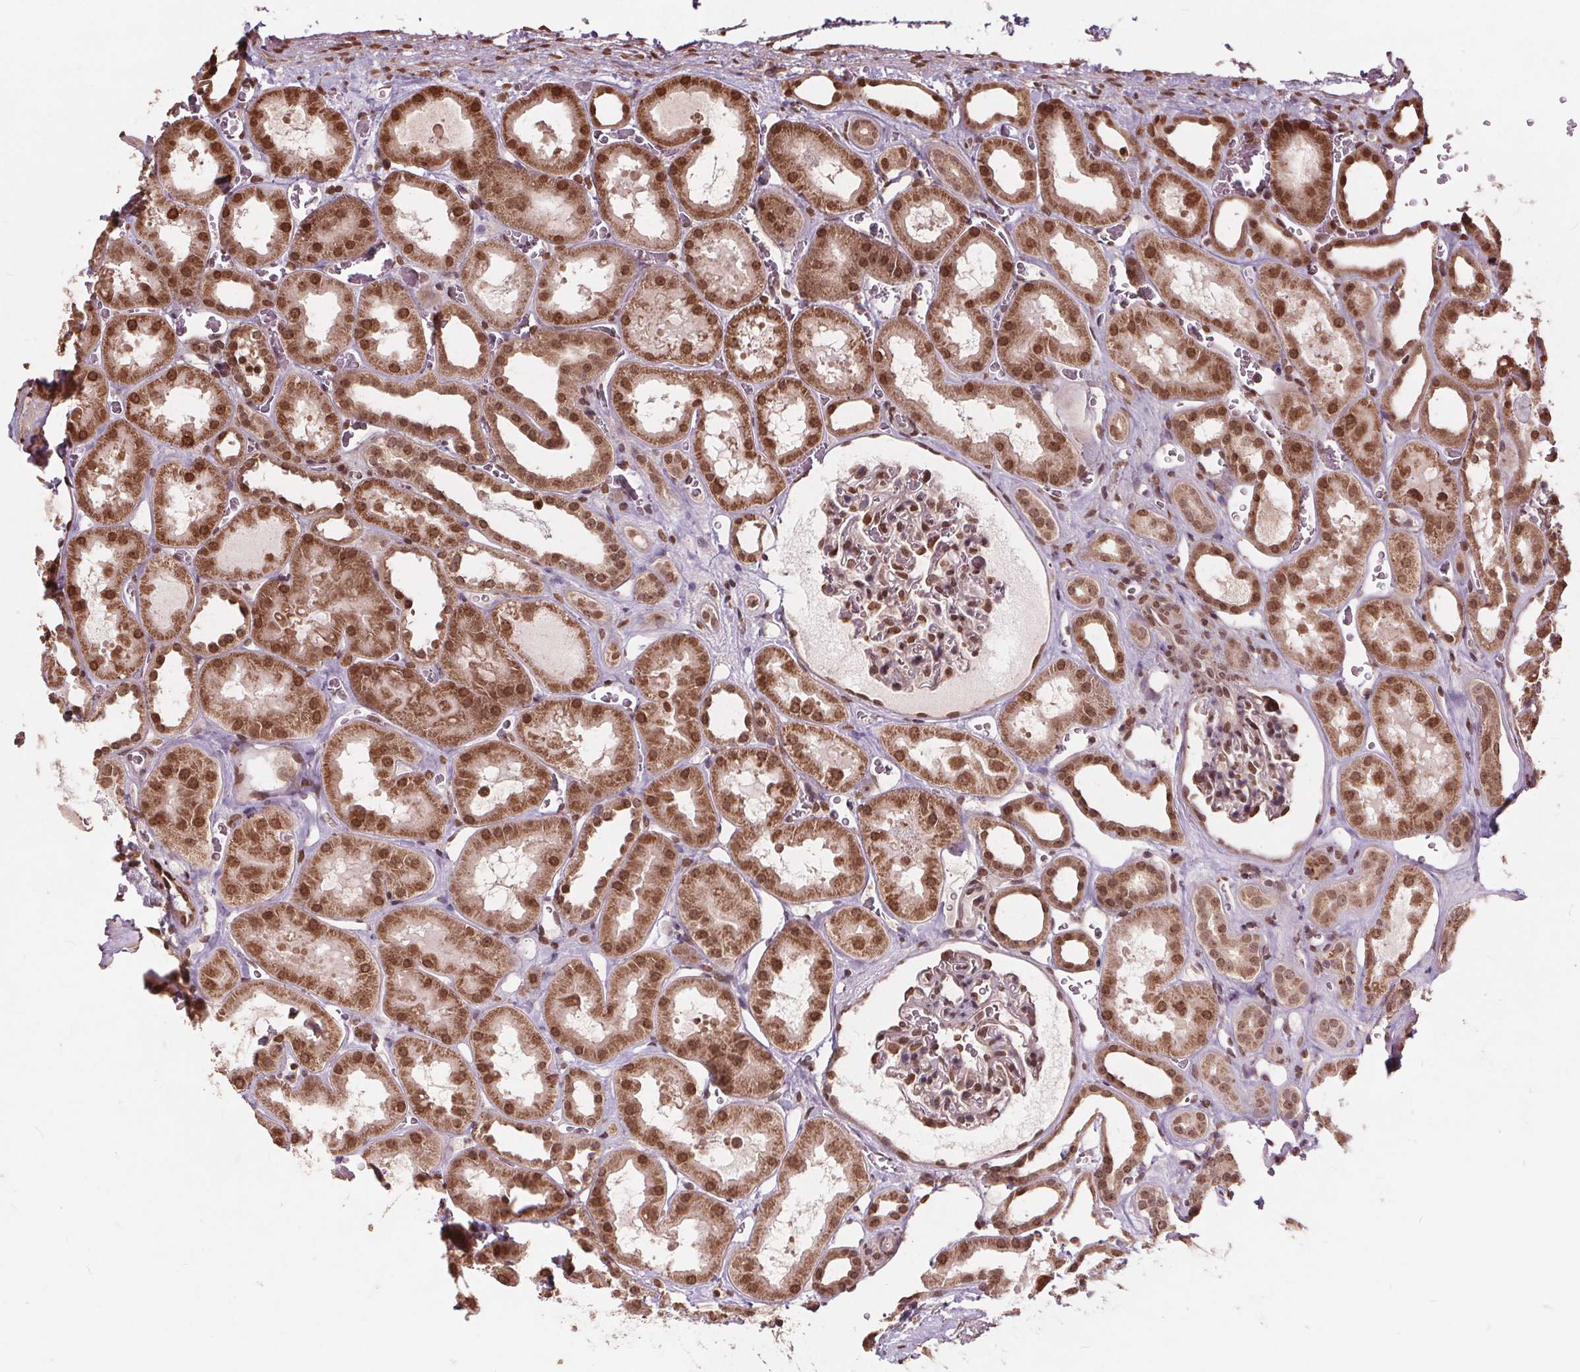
{"staining": {"intensity": "moderate", "quantity": "25%-75%", "location": "nuclear"}, "tissue": "kidney", "cell_type": "Cells in glomeruli", "image_type": "normal", "snomed": [{"axis": "morphology", "description": "Normal tissue, NOS"}, {"axis": "topography", "description": "Kidney"}], "caption": "Cells in glomeruli exhibit medium levels of moderate nuclear positivity in approximately 25%-75% of cells in benign human kidney.", "gene": "HIF1AN", "patient": {"sex": "female", "age": 41}}